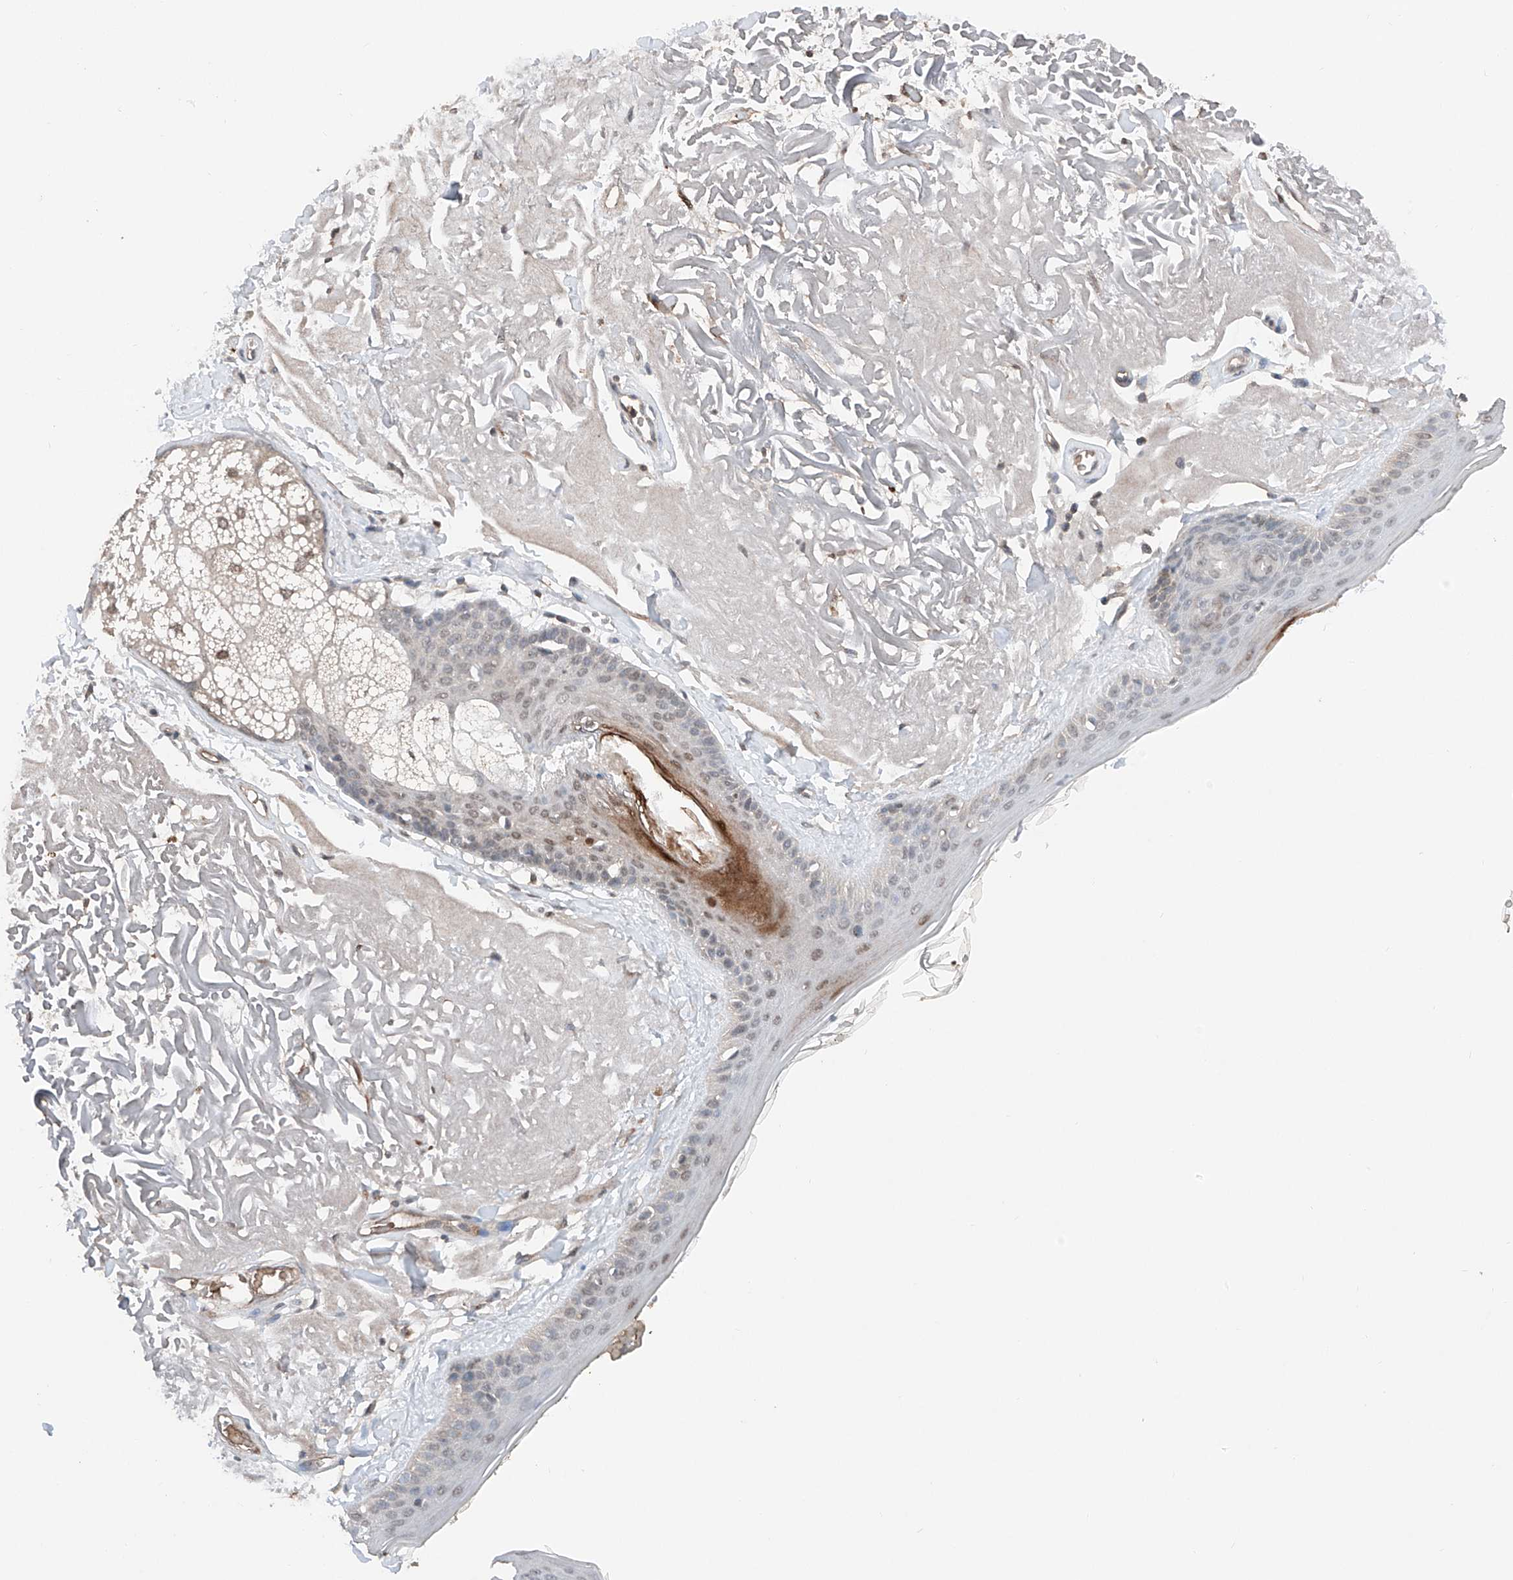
{"staining": {"intensity": "negative", "quantity": "none", "location": "none"}, "tissue": "skin", "cell_type": "Fibroblasts", "image_type": "normal", "snomed": [{"axis": "morphology", "description": "Normal tissue, NOS"}, {"axis": "topography", "description": "Skin"}, {"axis": "topography", "description": "Skeletal muscle"}], "caption": "The micrograph reveals no significant positivity in fibroblasts of skin. (DAB immunohistochemistry with hematoxylin counter stain).", "gene": "TBX4", "patient": {"sex": "male", "age": 83}}